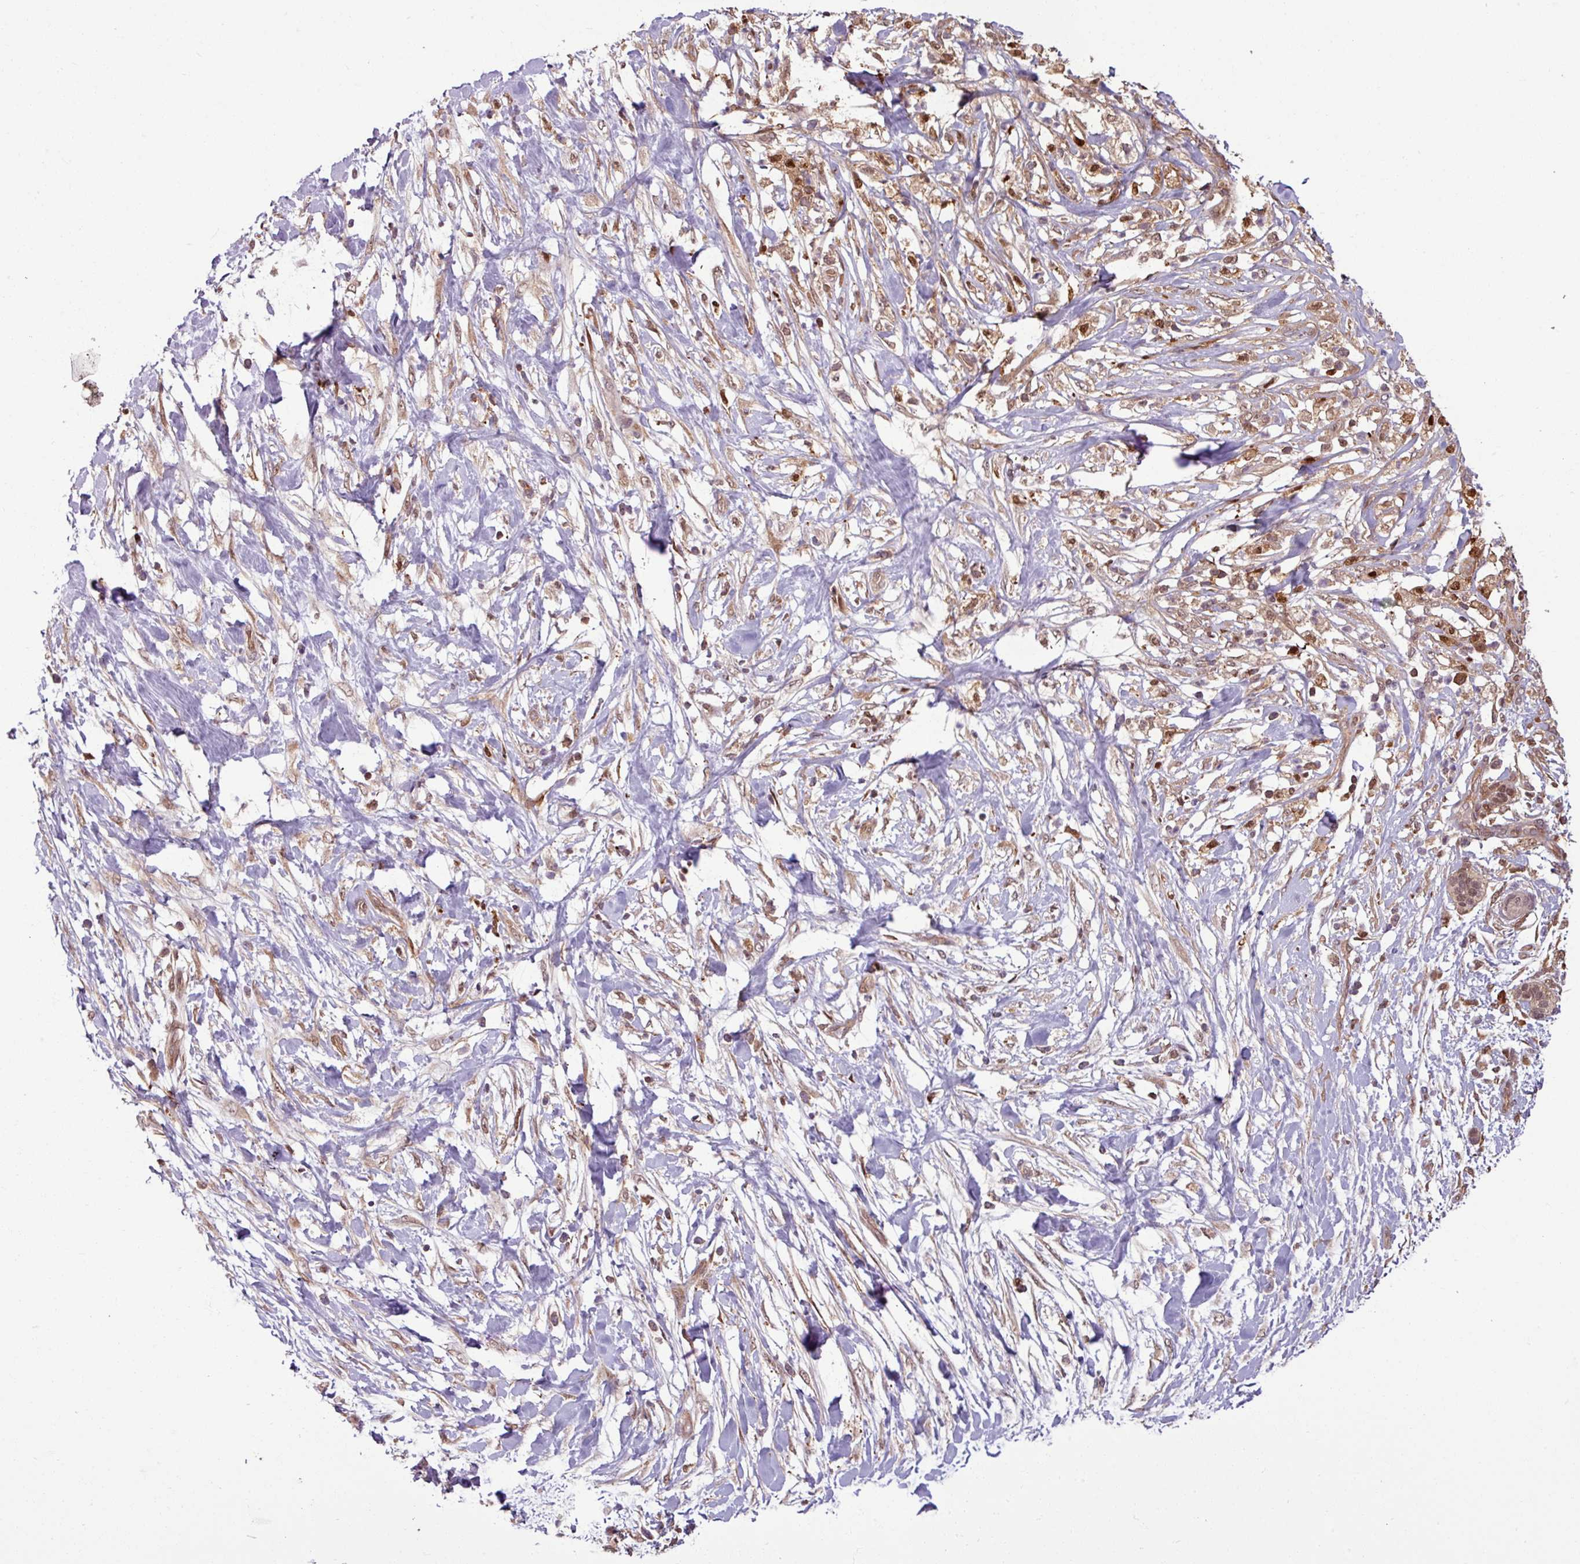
{"staining": {"intensity": "moderate", "quantity": ">75%", "location": "cytoplasmic/membranous,nuclear"}, "tissue": "pancreatic cancer", "cell_type": "Tumor cells", "image_type": "cancer", "snomed": [{"axis": "morphology", "description": "Adenocarcinoma, NOS"}, {"axis": "topography", "description": "Pancreas"}], "caption": "Immunohistochemistry histopathology image of human adenocarcinoma (pancreatic) stained for a protein (brown), which reveals medium levels of moderate cytoplasmic/membranous and nuclear positivity in about >75% of tumor cells.", "gene": "KCTD11", "patient": {"sex": "female", "age": 72}}